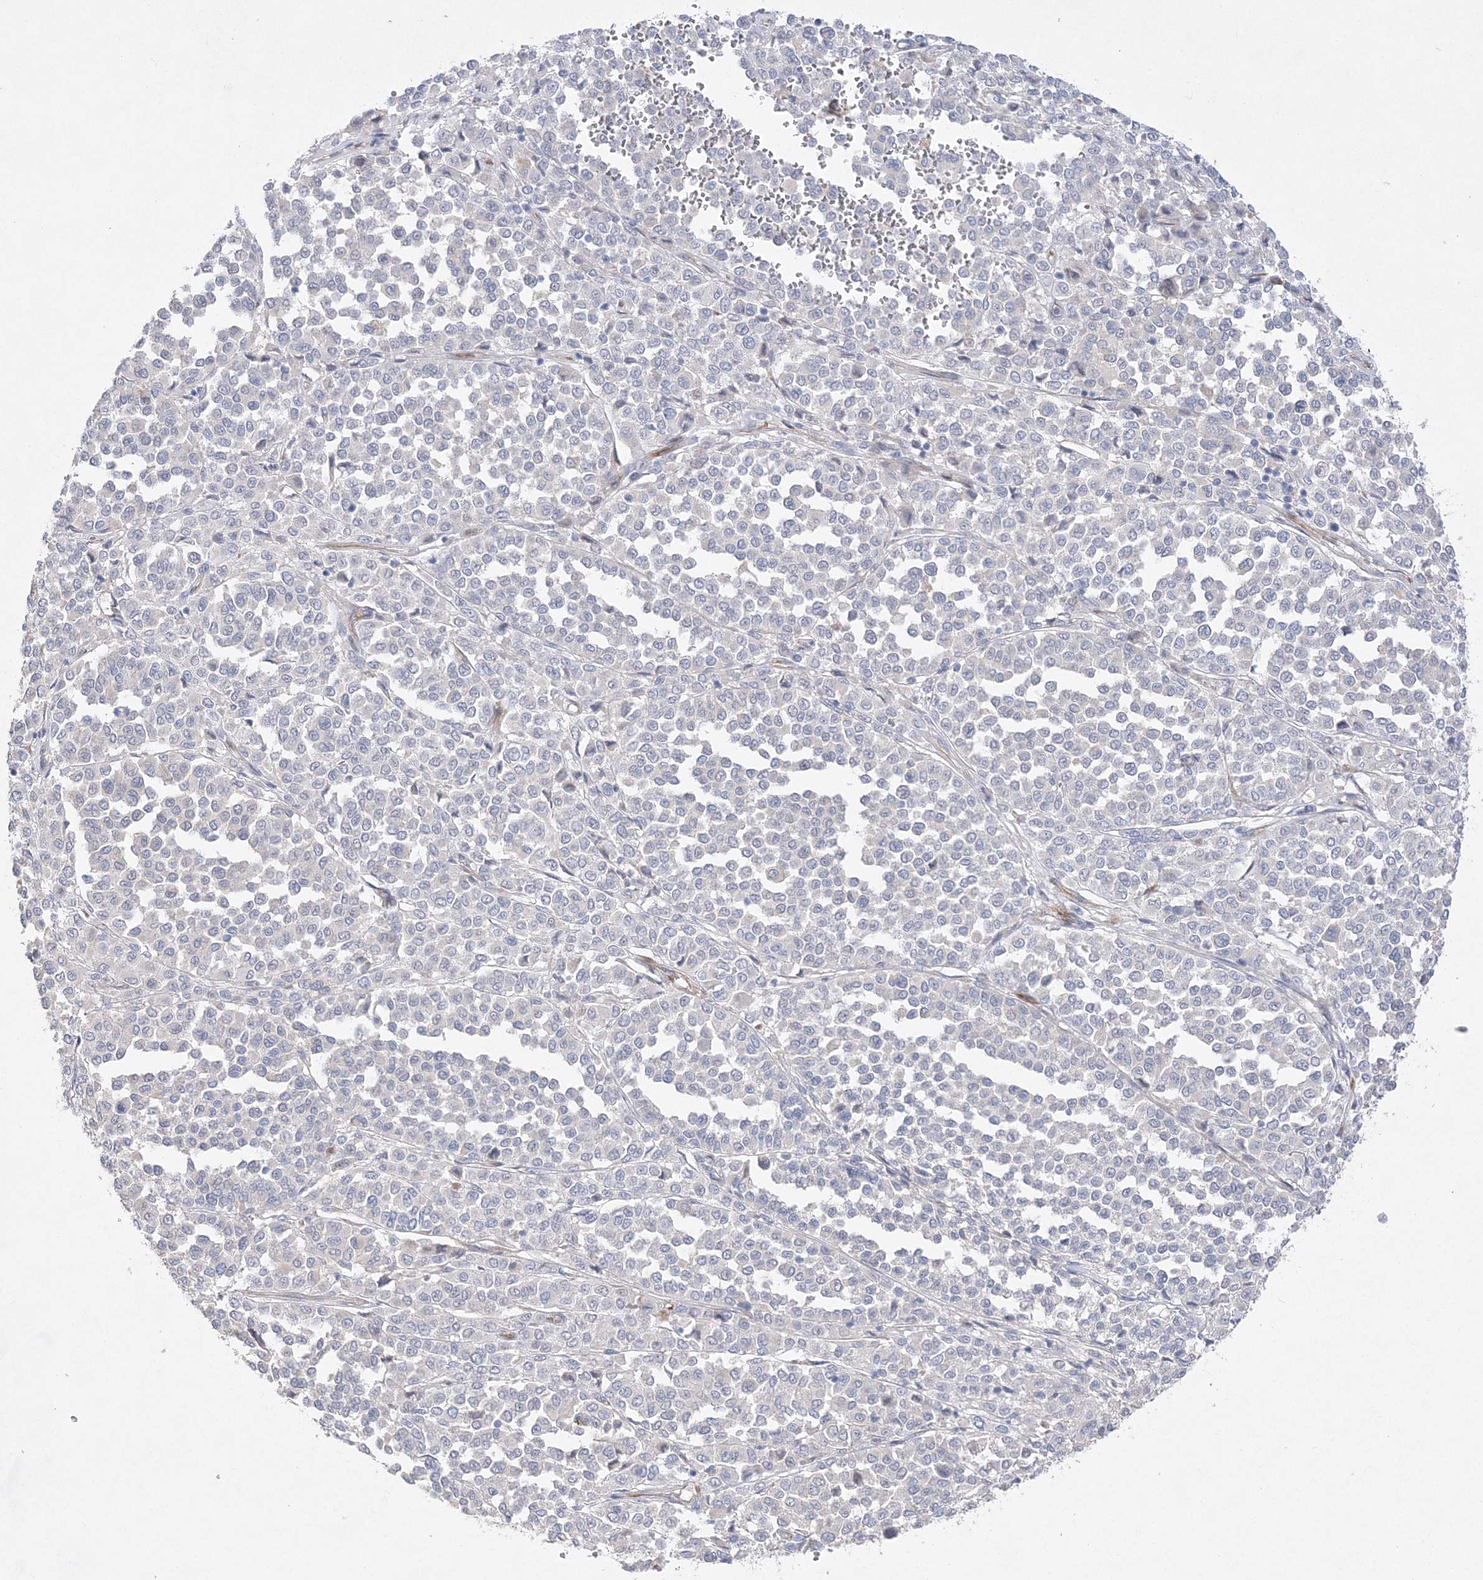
{"staining": {"intensity": "negative", "quantity": "none", "location": "none"}, "tissue": "melanoma", "cell_type": "Tumor cells", "image_type": "cancer", "snomed": [{"axis": "morphology", "description": "Malignant melanoma, Metastatic site"}, {"axis": "topography", "description": "Pancreas"}], "caption": "This is a micrograph of IHC staining of melanoma, which shows no positivity in tumor cells.", "gene": "TMEM132B", "patient": {"sex": "female", "age": 30}}